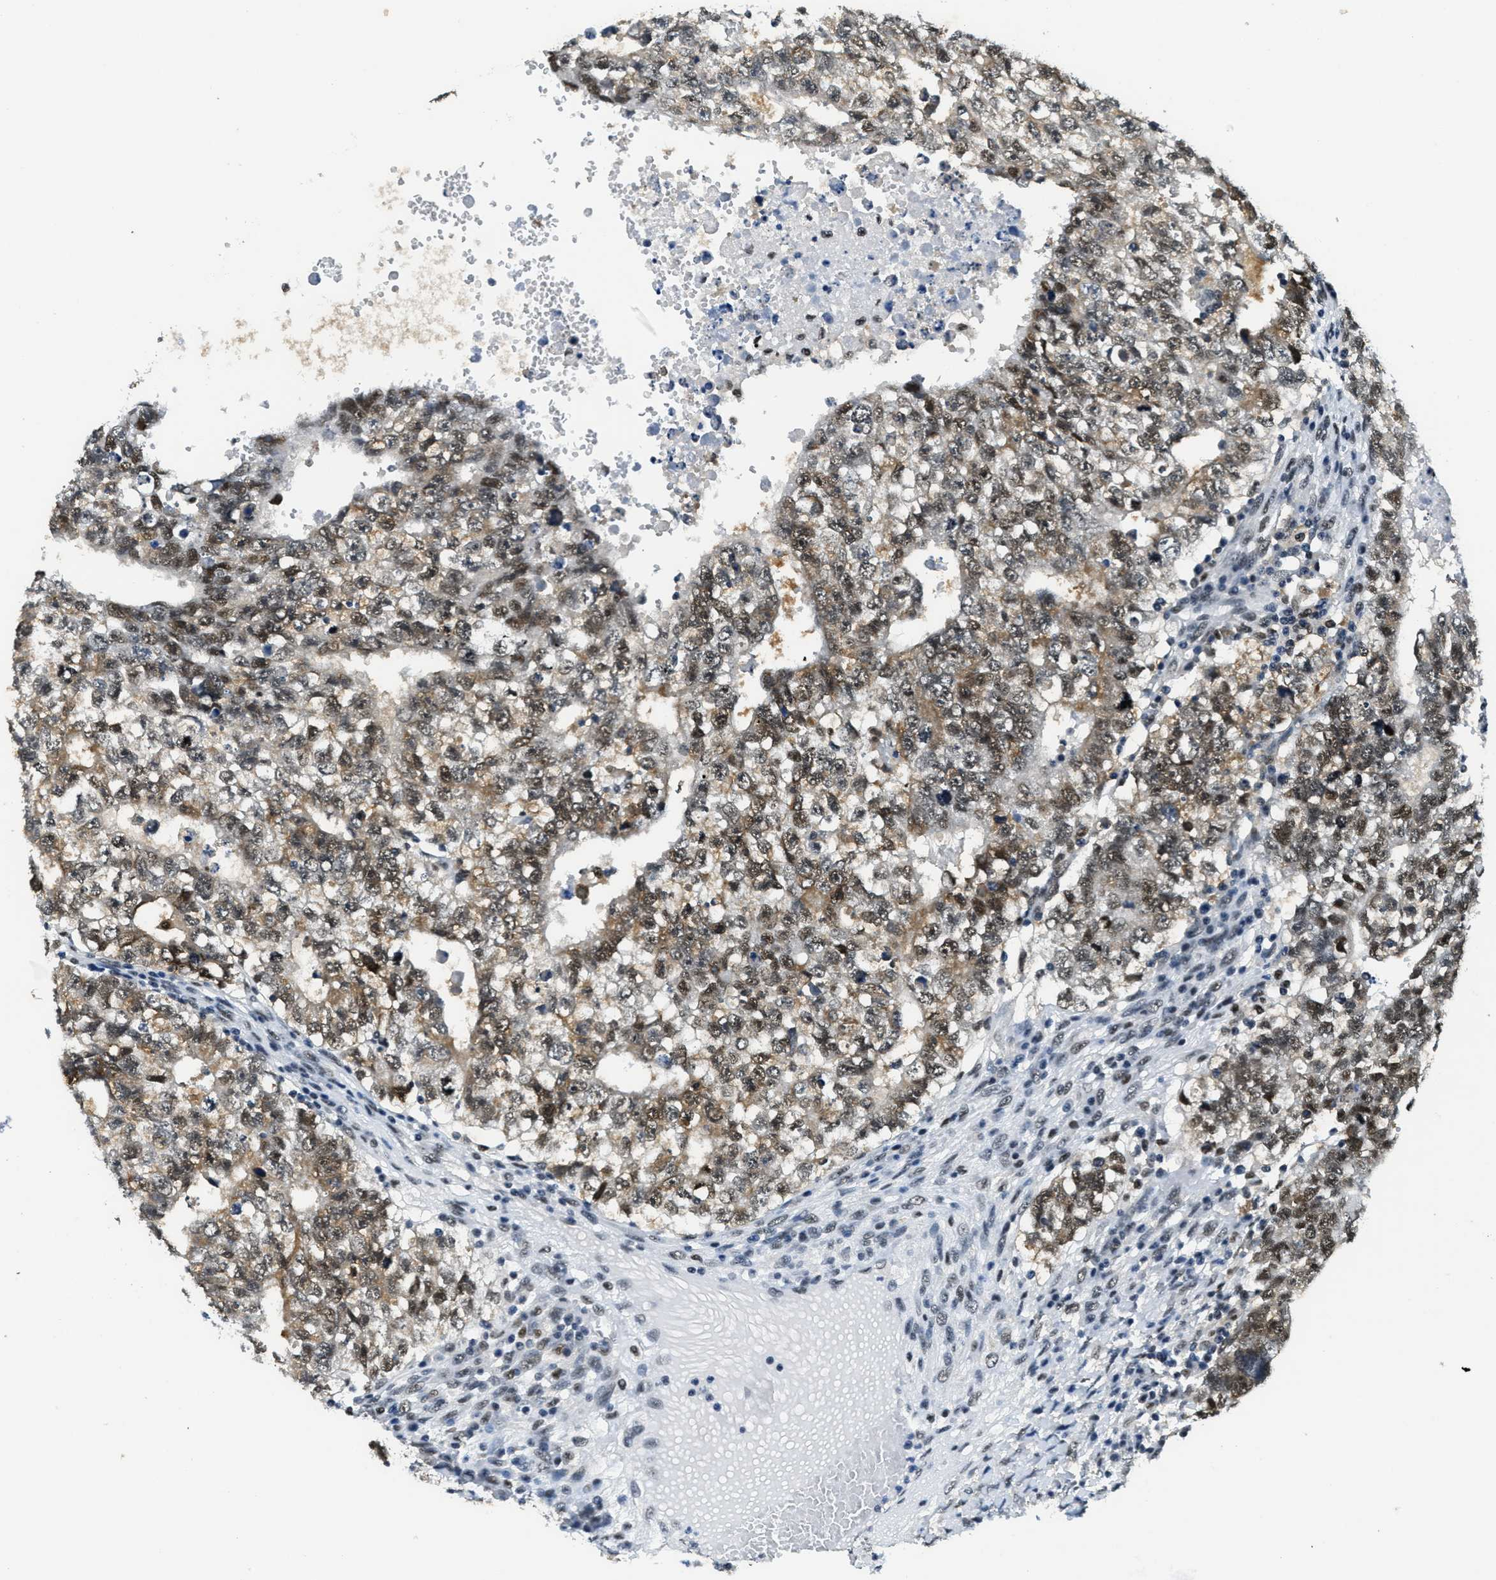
{"staining": {"intensity": "strong", "quantity": ">75%", "location": "cytoplasmic/membranous,nuclear"}, "tissue": "testis cancer", "cell_type": "Tumor cells", "image_type": "cancer", "snomed": [{"axis": "morphology", "description": "Seminoma, NOS"}, {"axis": "morphology", "description": "Carcinoma, Embryonal, NOS"}, {"axis": "topography", "description": "Testis"}], "caption": "Immunohistochemistry photomicrograph of neoplastic tissue: human testis cancer (embryonal carcinoma) stained using immunohistochemistry (IHC) shows high levels of strong protein expression localized specifically in the cytoplasmic/membranous and nuclear of tumor cells, appearing as a cytoplasmic/membranous and nuclear brown color.", "gene": "SSB", "patient": {"sex": "male", "age": 38}}